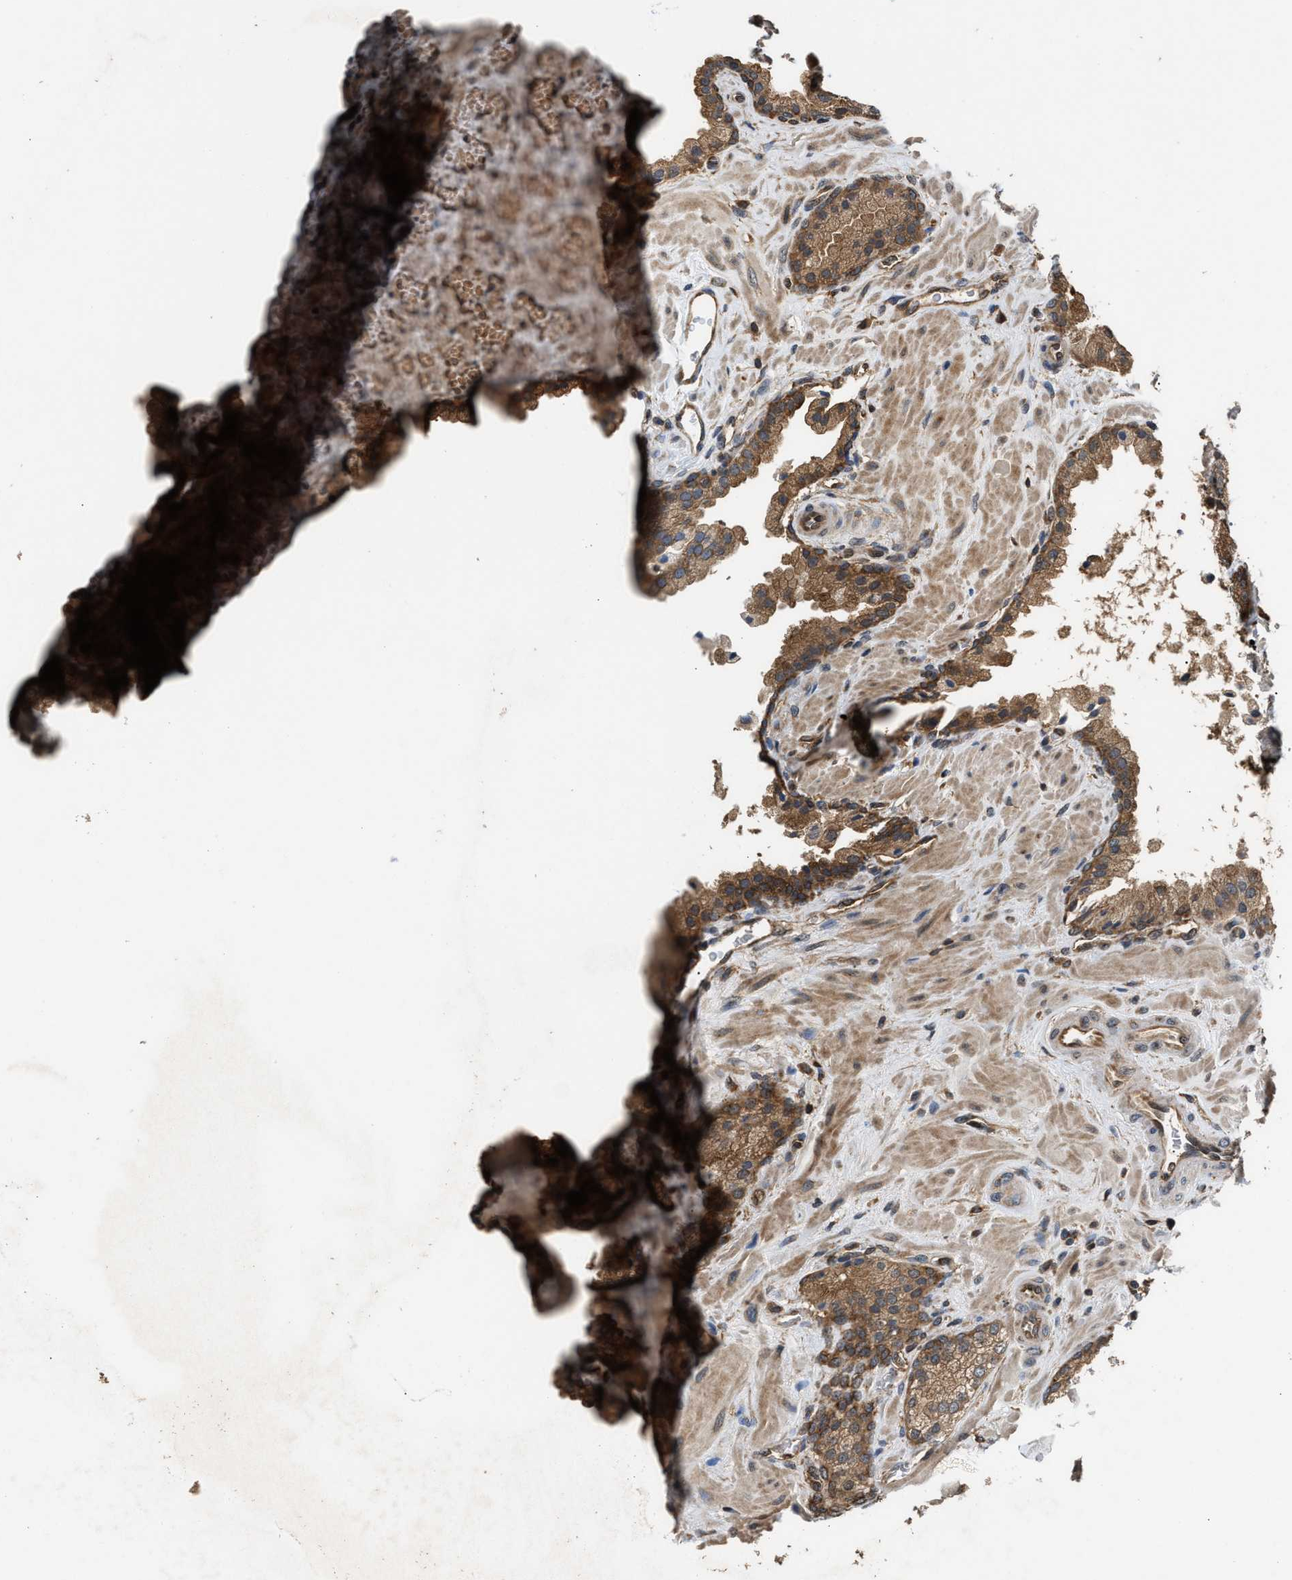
{"staining": {"intensity": "moderate", "quantity": ">75%", "location": "cytoplasmic/membranous"}, "tissue": "prostate cancer", "cell_type": "Tumor cells", "image_type": "cancer", "snomed": [{"axis": "morphology", "description": "Adenocarcinoma, Low grade"}, {"axis": "topography", "description": "Prostate"}], "caption": "DAB immunohistochemical staining of human prostate cancer exhibits moderate cytoplasmic/membranous protein expression in about >75% of tumor cells.", "gene": "DNAJC2", "patient": {"sex": "male", "age": 71}}